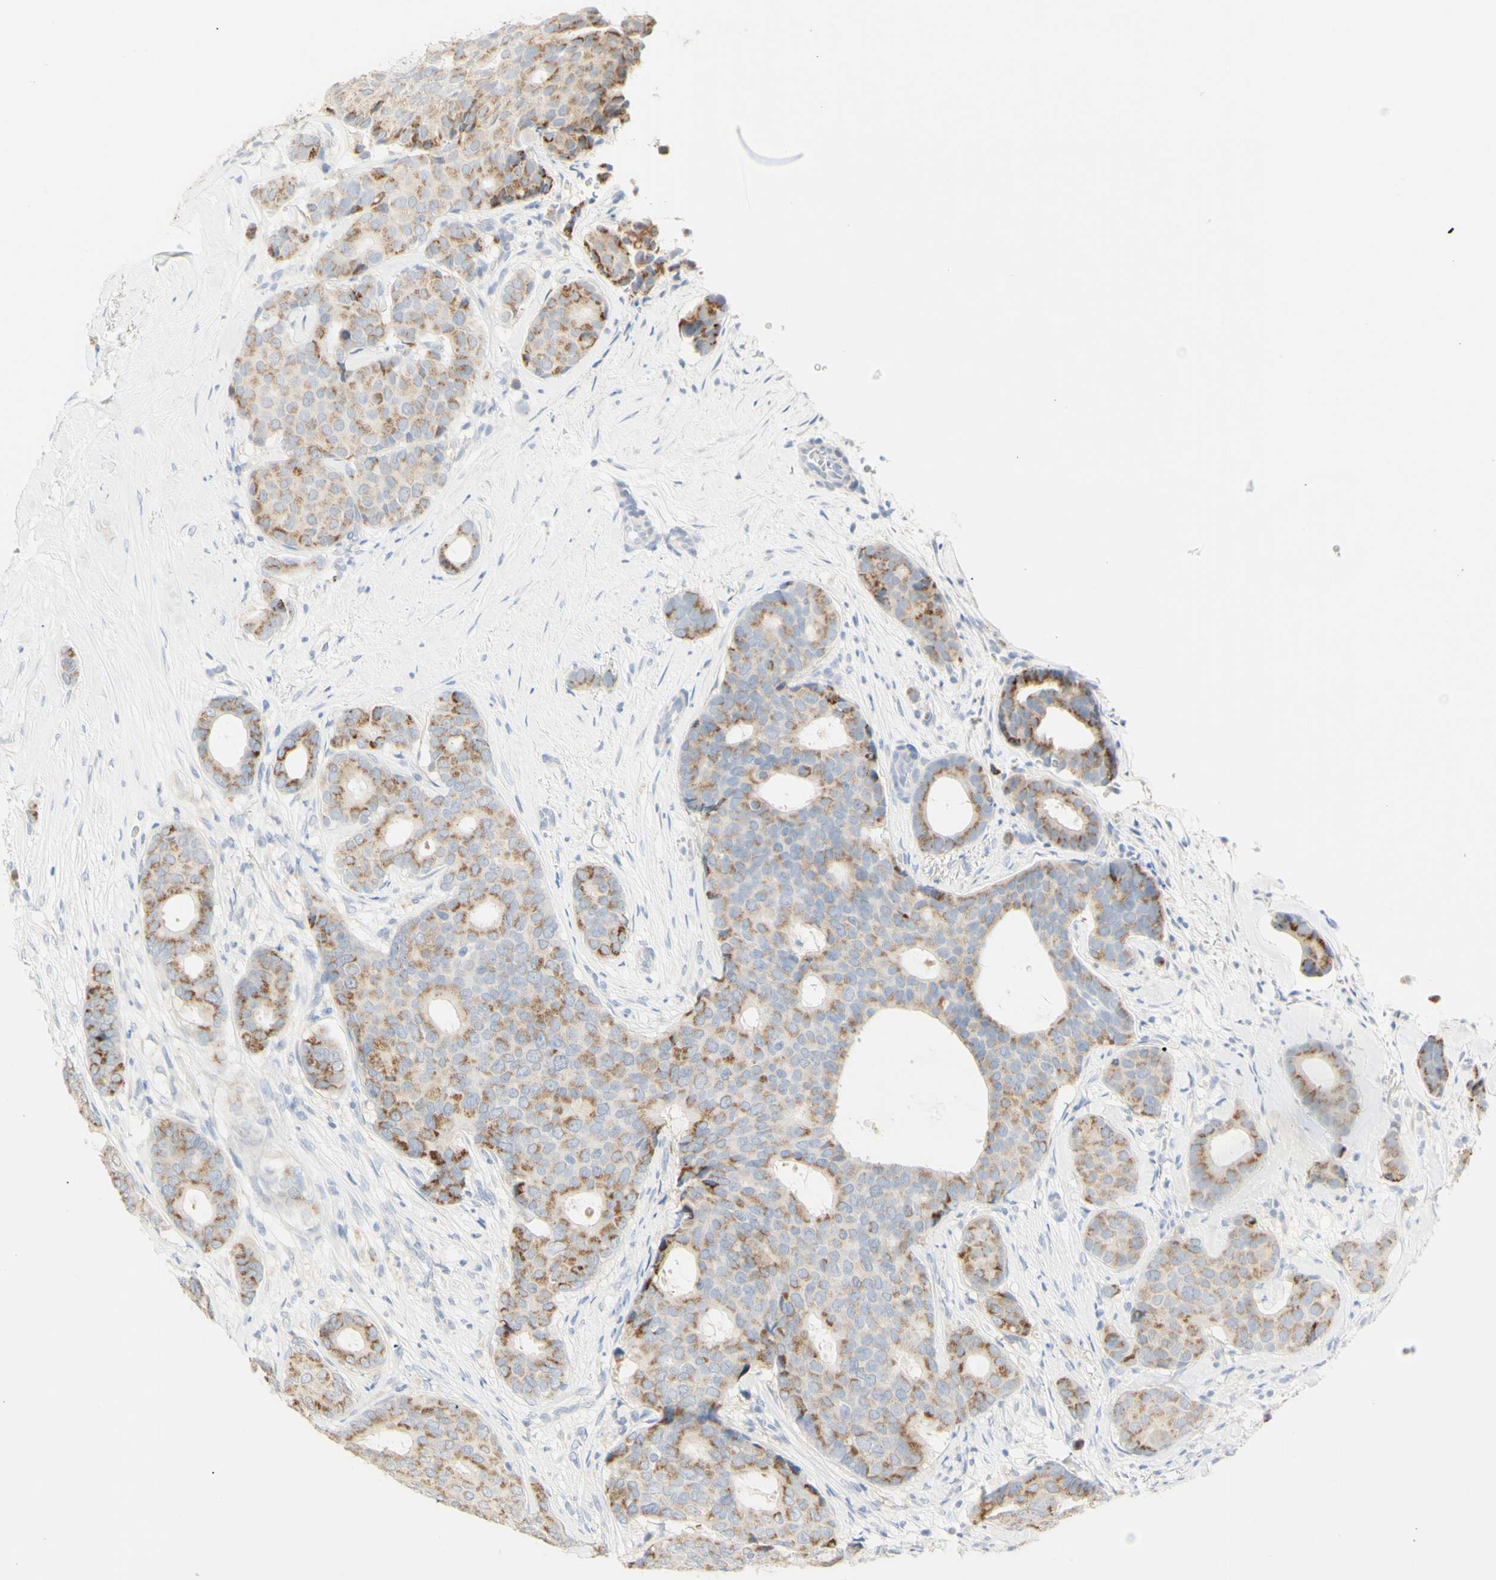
{"staining": {"intensity": "moderate", "quantity": ">75%", "location": "cytoplasmic/membranous"}, "tissue": "breast cancer", "cell_type": "Tumor cells", "image_type": "cancer", "snomed": [{"axis": "morphology", "description": "Duct carcinoma"}, {"axis": "topography", "description": "Breast"}], "caption": "Protein analysis of breast cancer tissue displays moderate cytoplasmic/membranous staining in about >75% of tumor cells. Nuclei are stained in blue.", "gene": "B4GALNT3", "patient": {"sex": "female", "age": 75}}